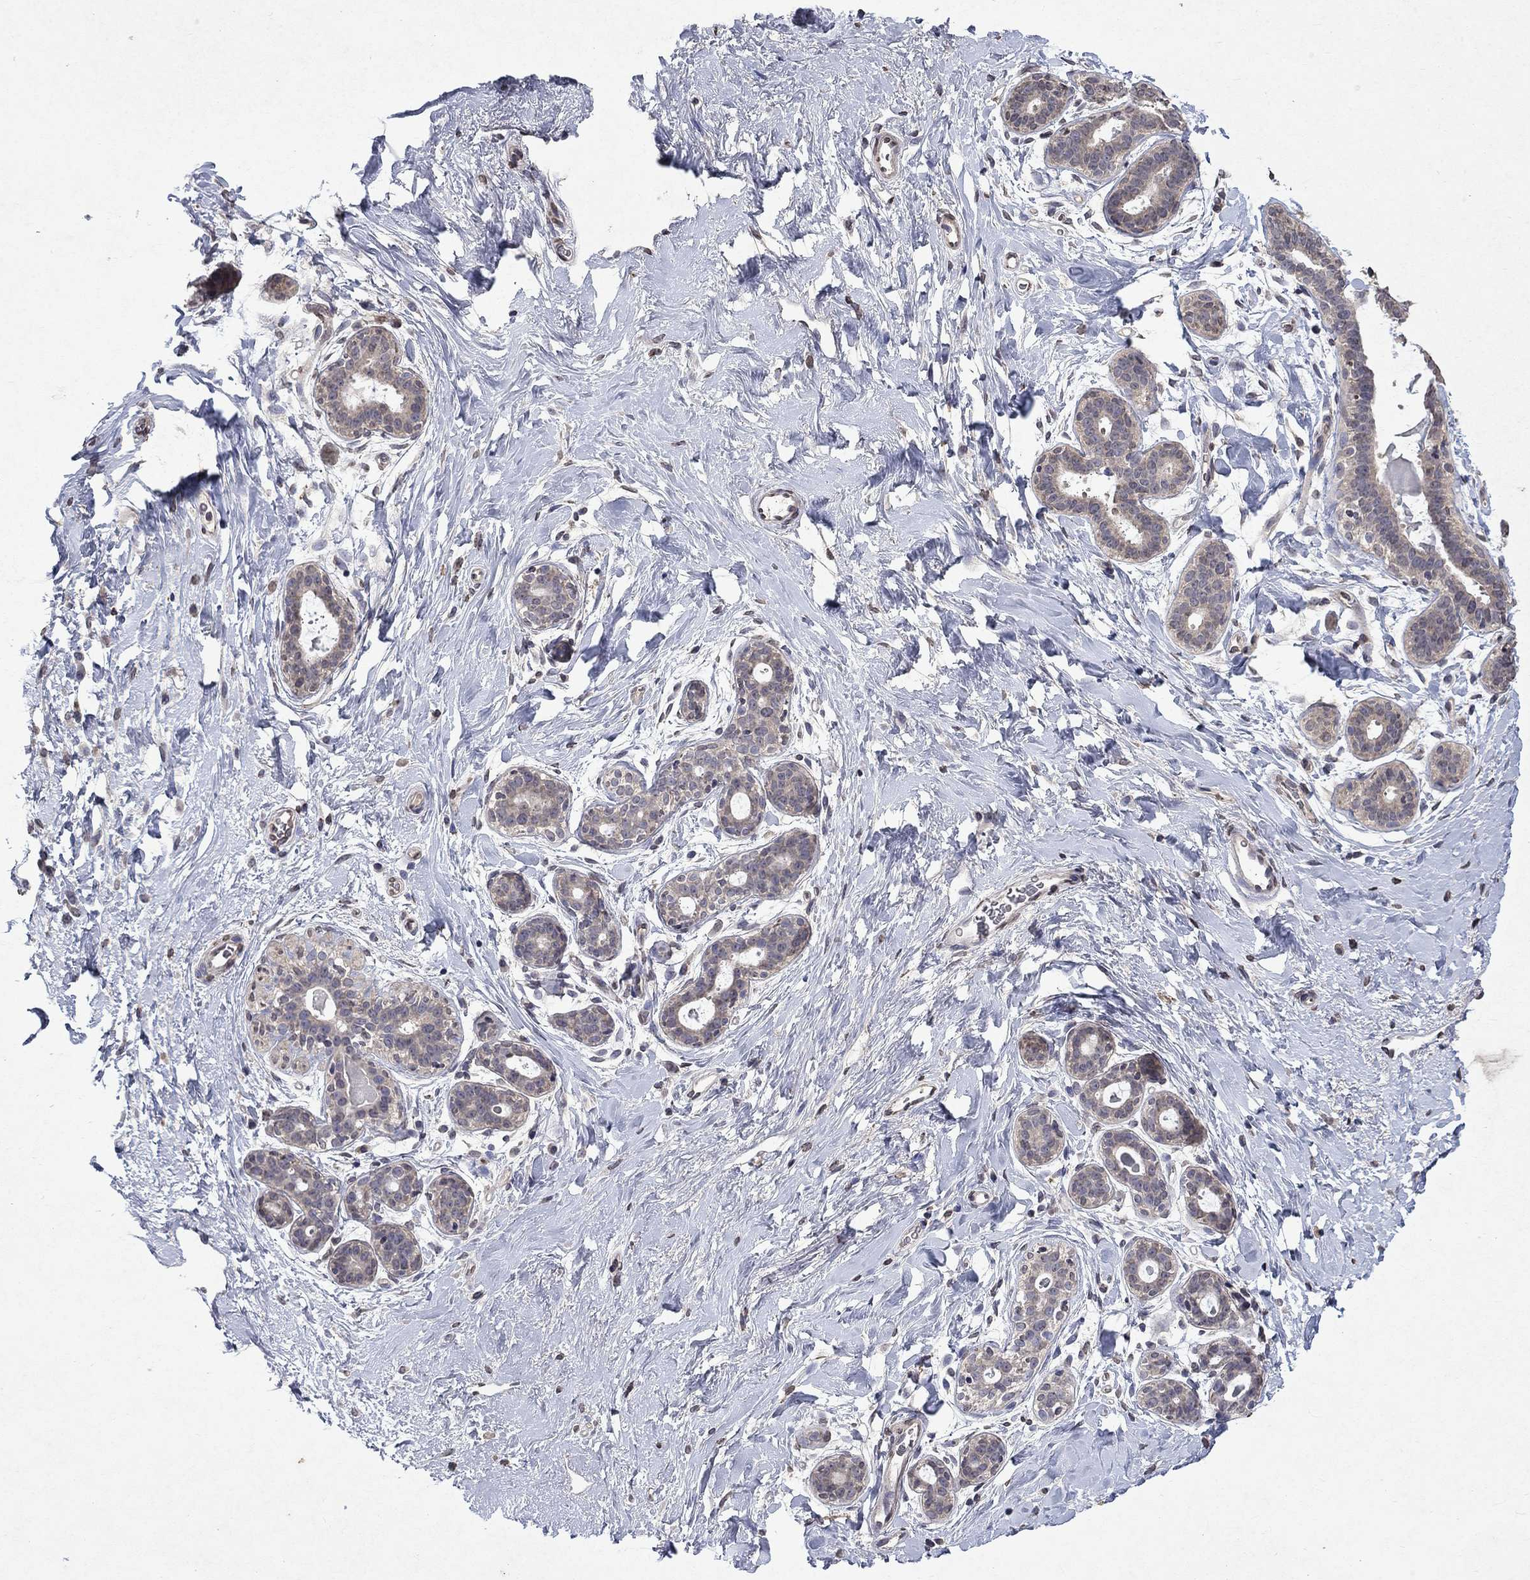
{"staining": {"intensity": "negative", "quantity": "none", "location": "none"}, "tissue": "breast", "cell_type": "Glandular cells", "image_type": "normal", "snomed": [{"axis": "morphology", "description": "Normal tissue, NOS"}, {"axis": "topography", "description": "Breast"}], "caption": "A high-resolution histopathology image shows immunohistochemistry (IHC) staining of benign breast, which exhibits no significant staining in glandular cells.", "gene": "TTC38", "patient": {"sex": "female", "age": 43}}